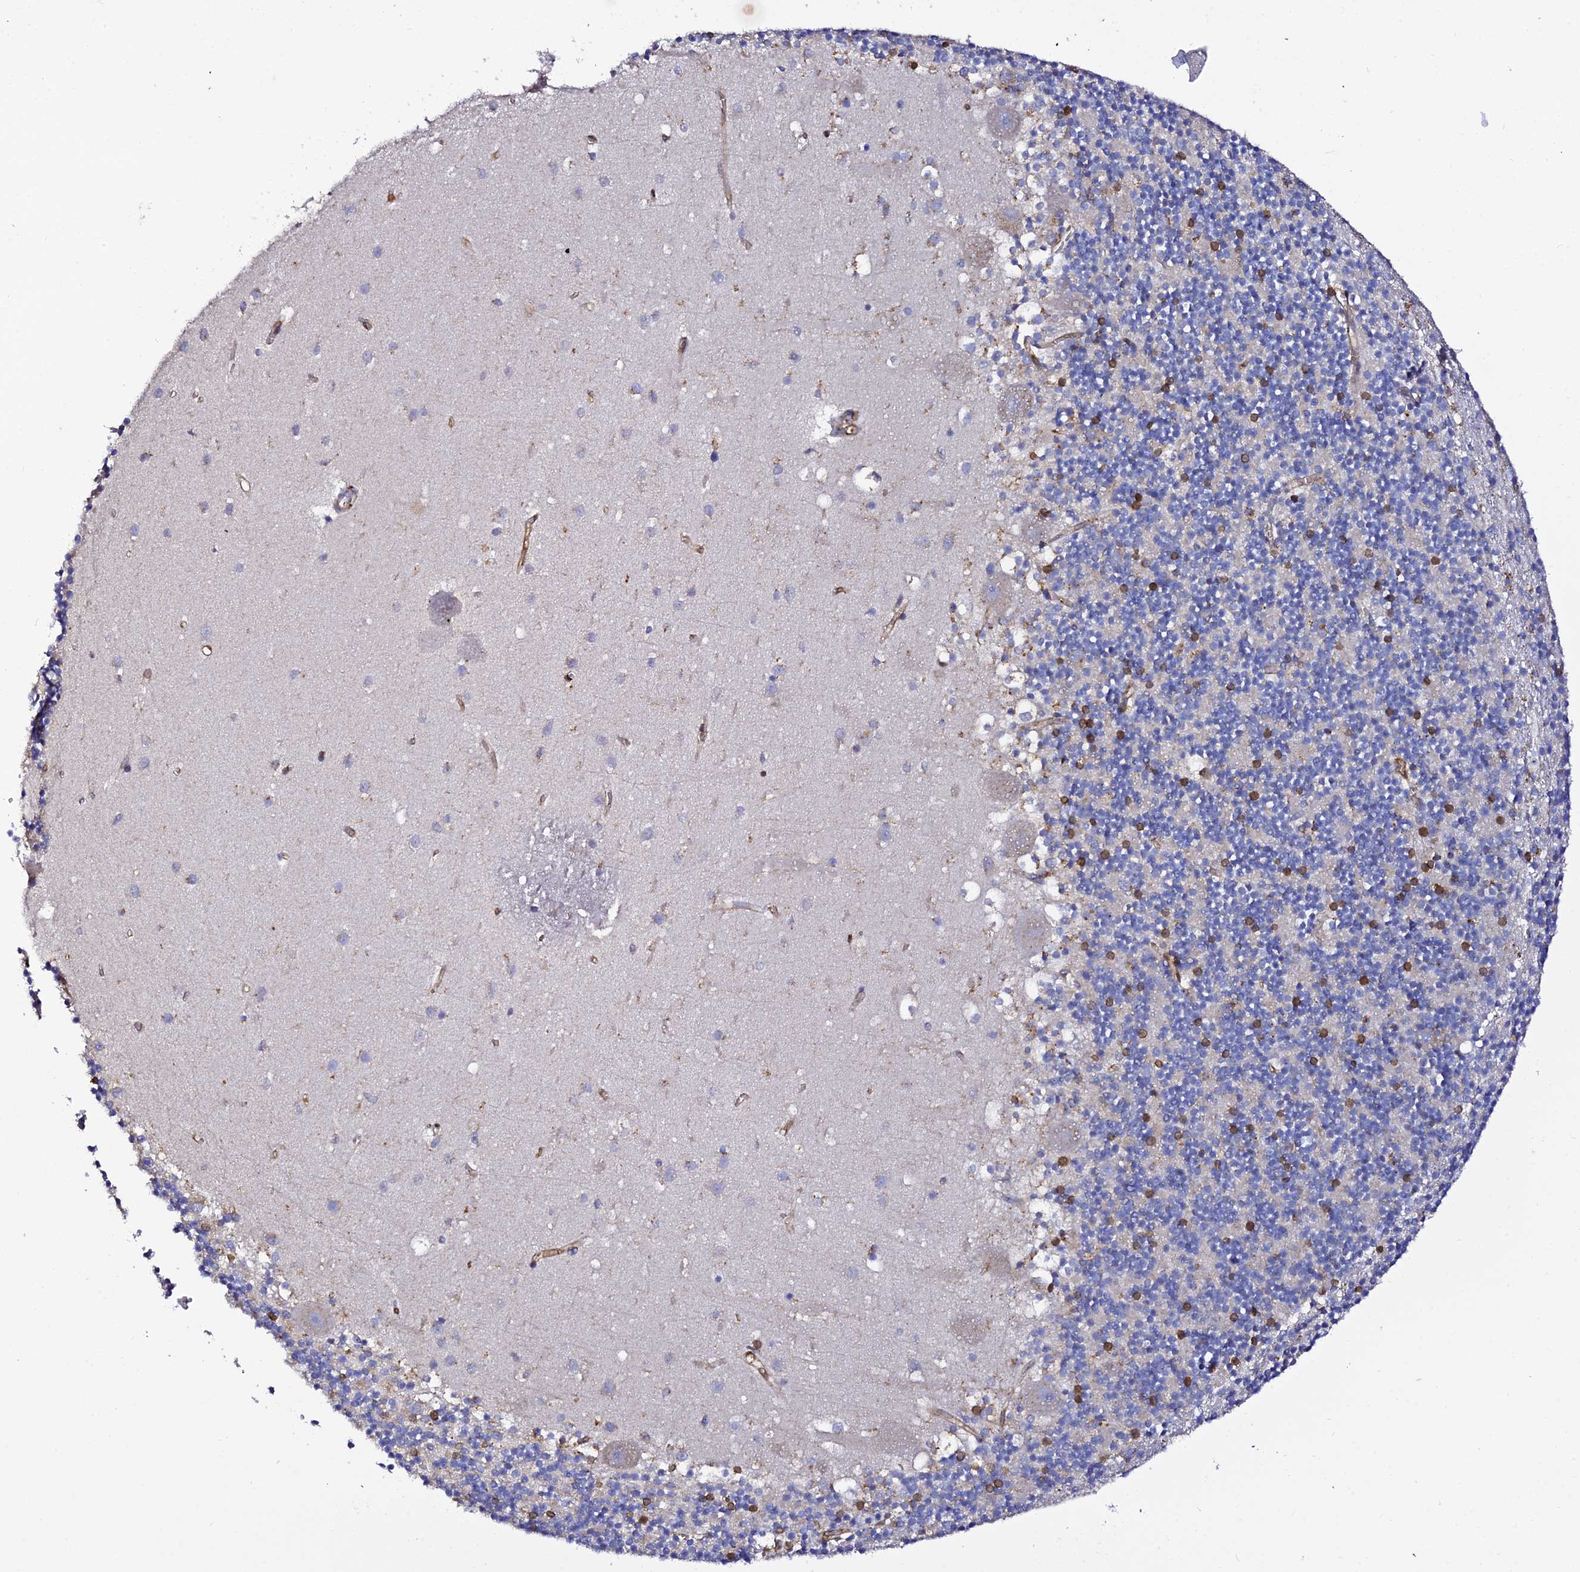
{"staining": {"intensity": "moderate", "quantity": "<25%", "location": "nuclear"}, "tissue": "cerebellum", "cell_type": "Cells in granular layer", "image_type": "normal", "snomed": [{"axis": "morphology", "description": "Normal tissue, NOS"}, {"axis": "topography", "description": "Cerebellum"}], "caption": "DAB (3,3'-diaminobenzidine) immunohistochemical staining of benign human cerebellum displays moderate nuclear protein expression in about <25% of cells in granular layer.", "gene": "TRPV2", "patient": {"sex": "male", "age": 54}}